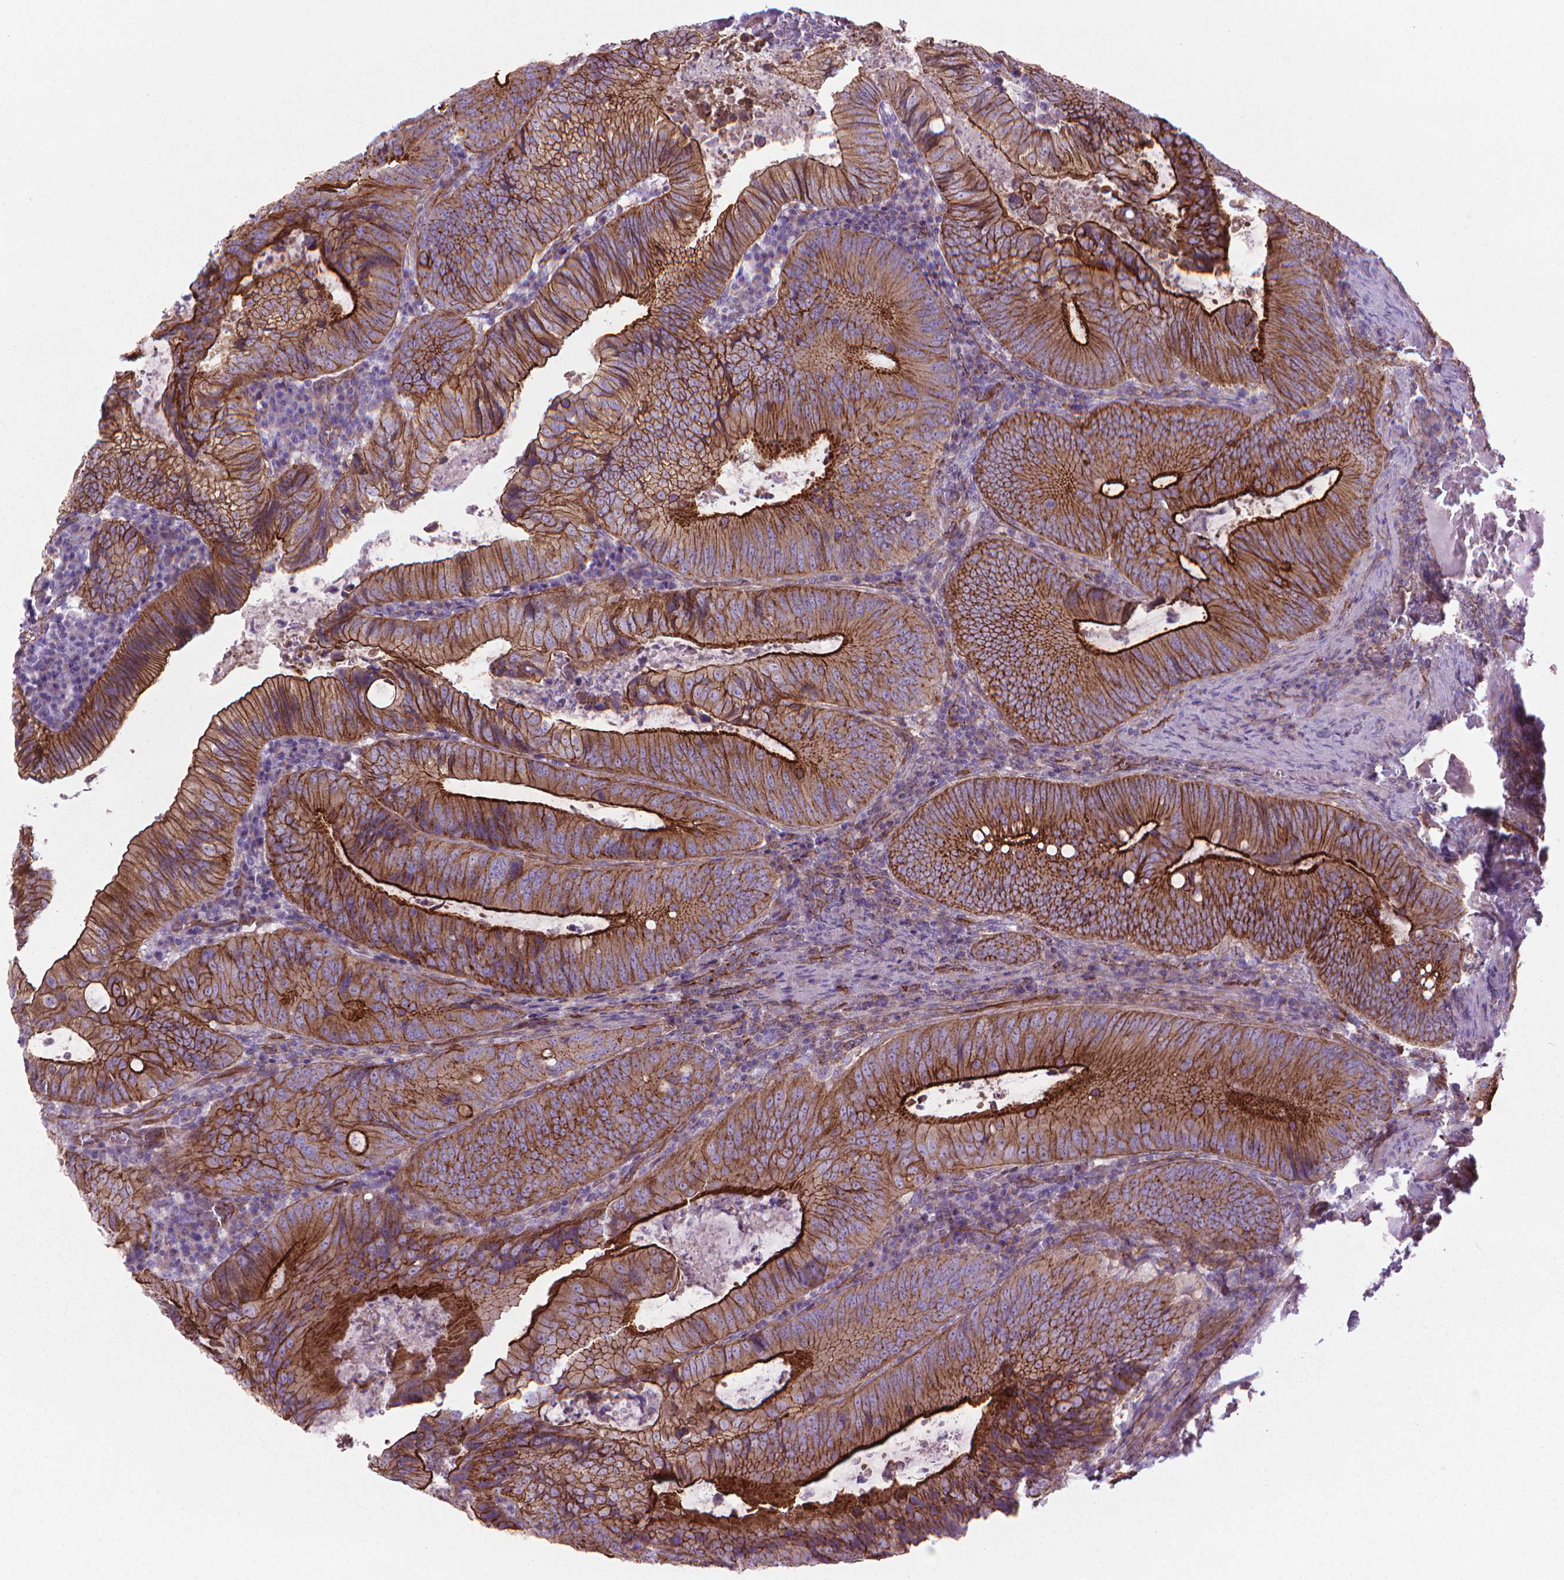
{"staining": {"intensity": "strong", "quantity": ">75%", "location": "cytoplasmic/membranous"}, "tissue": "colorectal cancer", "cell_type": "Tumor cells", "image_type": "cancer", "snomed": [{"axis": "morphology", "description": "Adenocarcinoma, NOS"}, {"axis": "topography", "description": "Colon"}], "caption": "Colorectal cancer (adenocarcinoma) stained for a protein shows strong cytoplasmic/membranous positivity in tumor cells.", "gene": "TENT5A", "patient": {"sex": "male", "age": 67}}